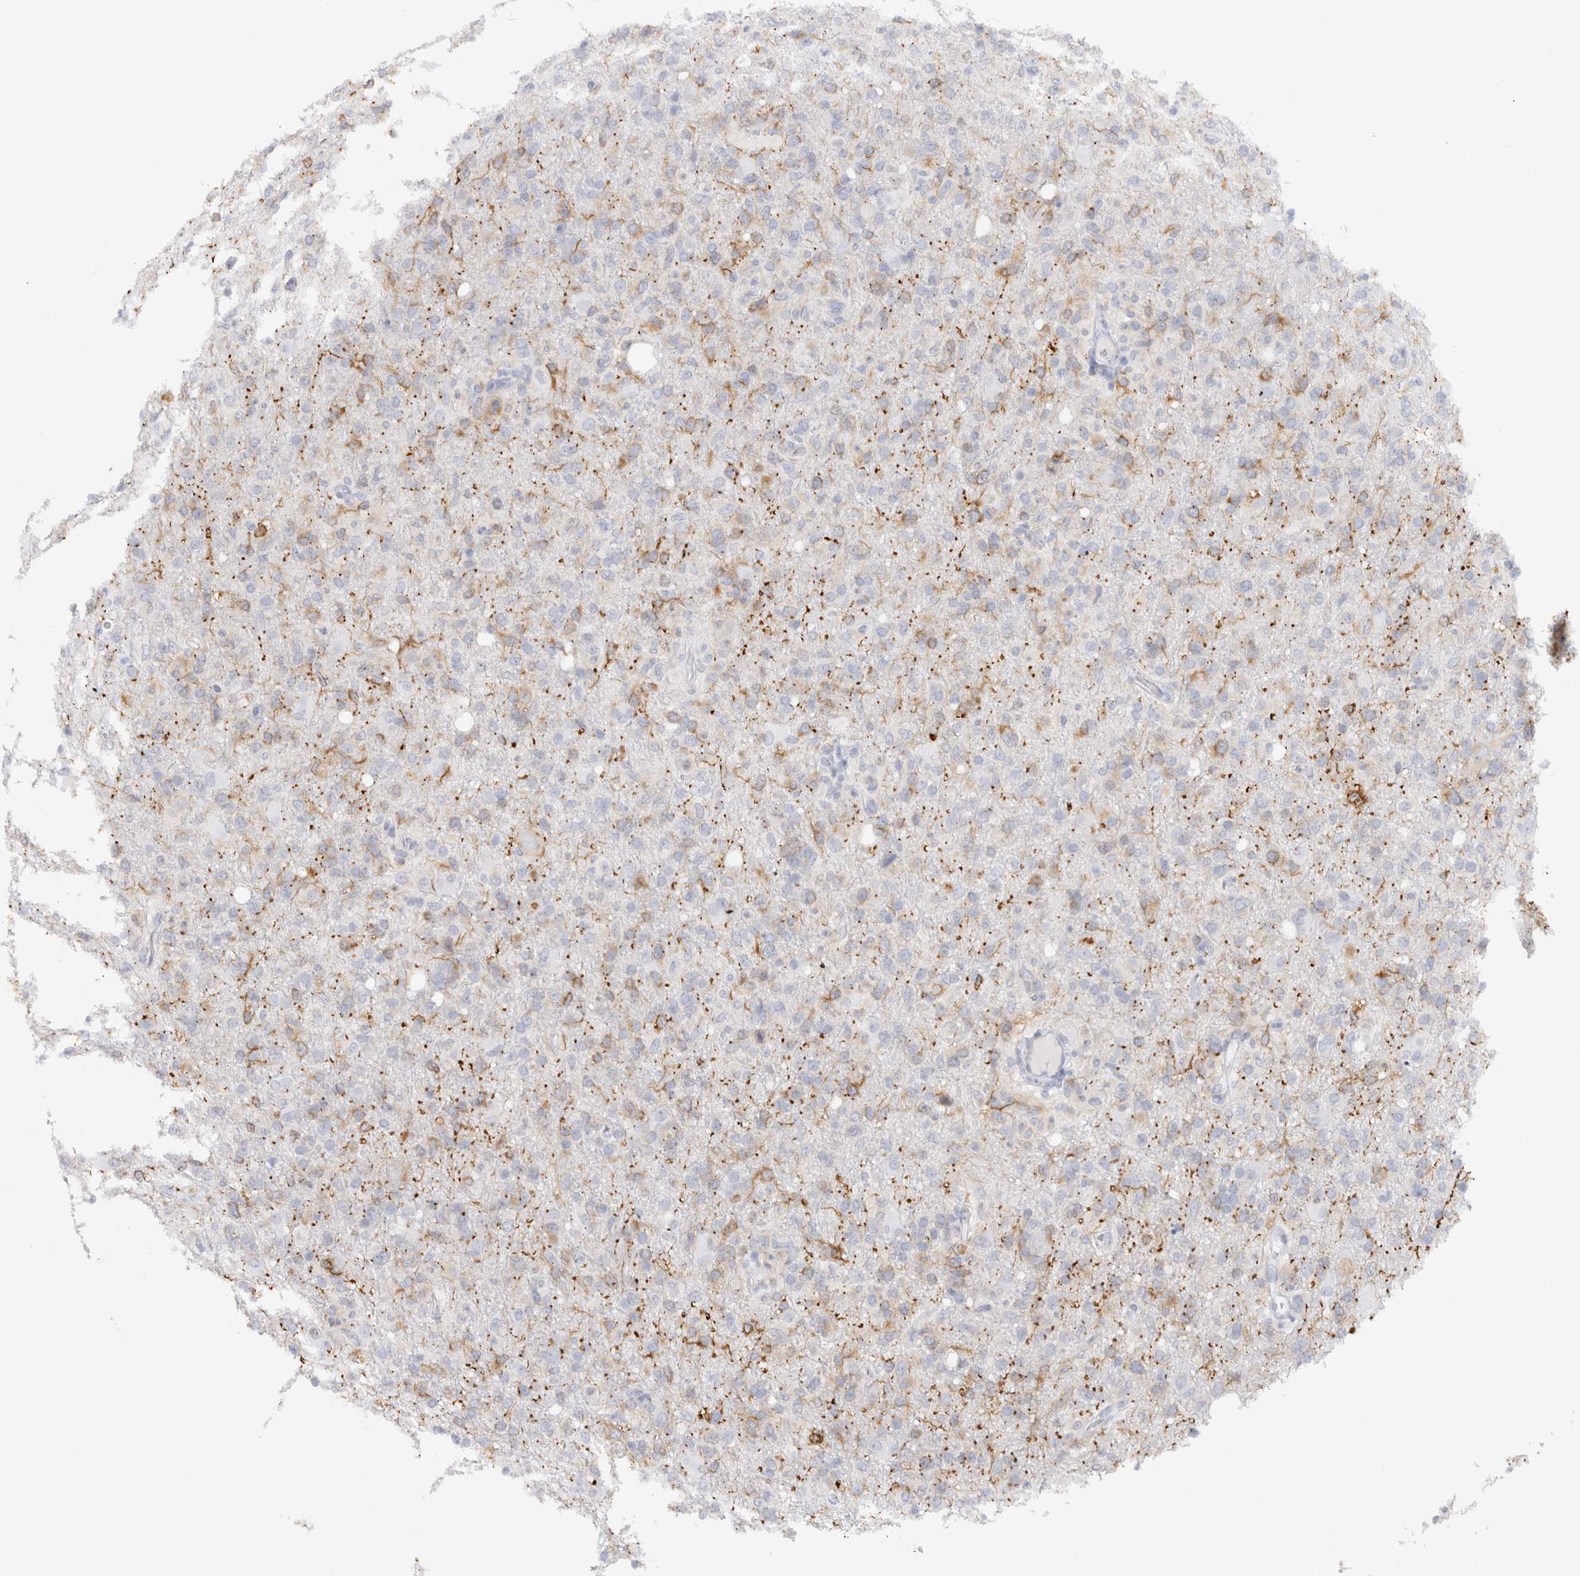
{"staining": {"intensity": "moderate", "quantity": "25%-75%", "location": "cytoplasmic/membranous"}, "tissue": "glioma", "cell_type": "Tumor cells", "image_type": "cancer", "snomed": [{"axis": "morphology", "description": "Glioma, malignant, High grade"}, {"axis": "topography", "description": "Brain"}], "caption": "Tumor cells display medium levels of moderate cytoplasmic/membranous expression in about 25%-75% of cells in glioma.", "gene": "C9orf50", "patient": {"sex": "female", "age": 57}}